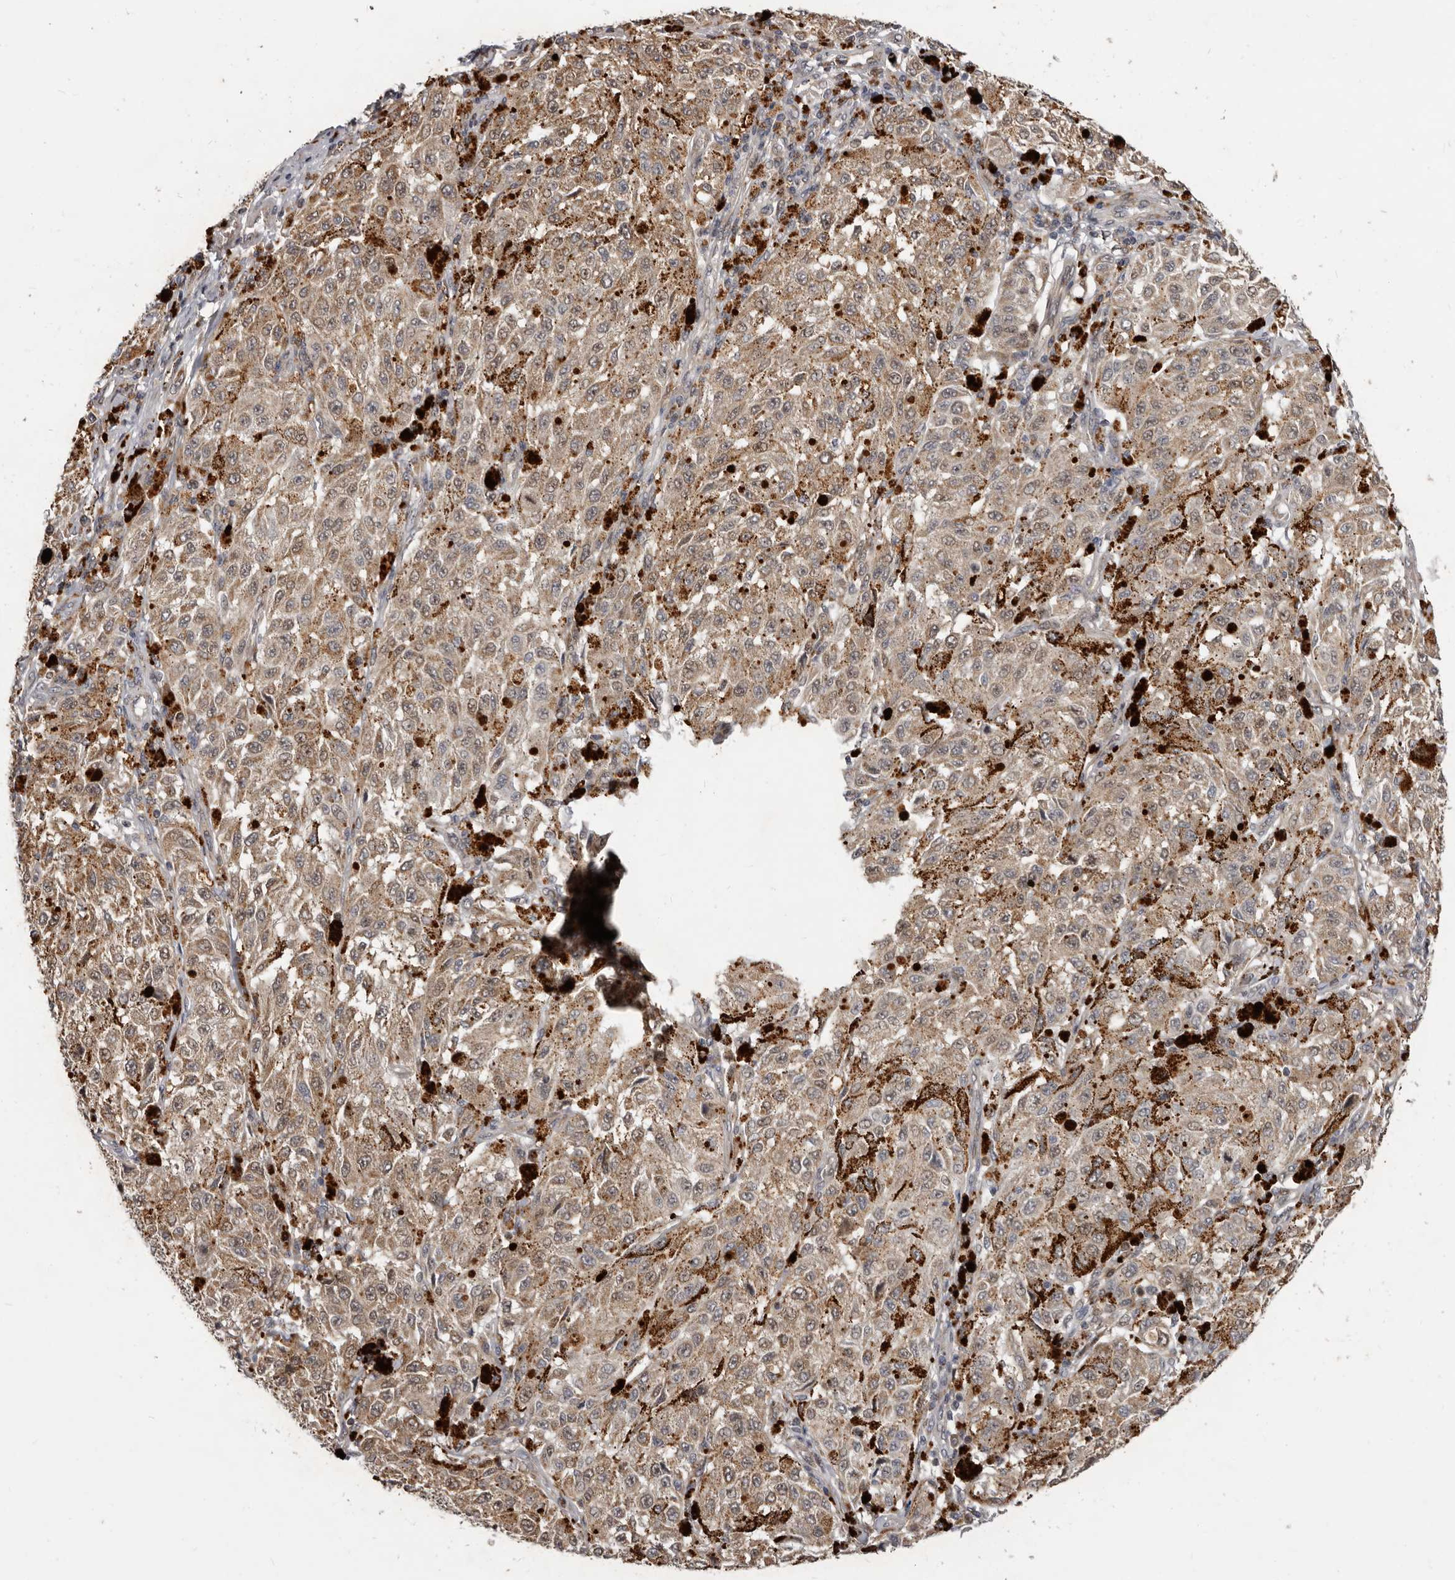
{"staining": {"intensity": "weak", "quantity": ">75%", "location": "cytoplasmic/membranous"}, "tissue": "melanoma", "cell_type": "Tumor cells", "image_type": "cancer", "snomed": [{"axis": "morphology", "description": "Malignant melanoma, NOS"}, {"axis": "topography", "description": "Skin"}], "caption": "About >75% of tumor cells in malignant melanoma demonstrate weak cytoplasmic/membranous protein positivity as visualized by brown immunohistochemical staining.", "gene": "SMC4", "patient": {"sex": "female", "age": 64}}